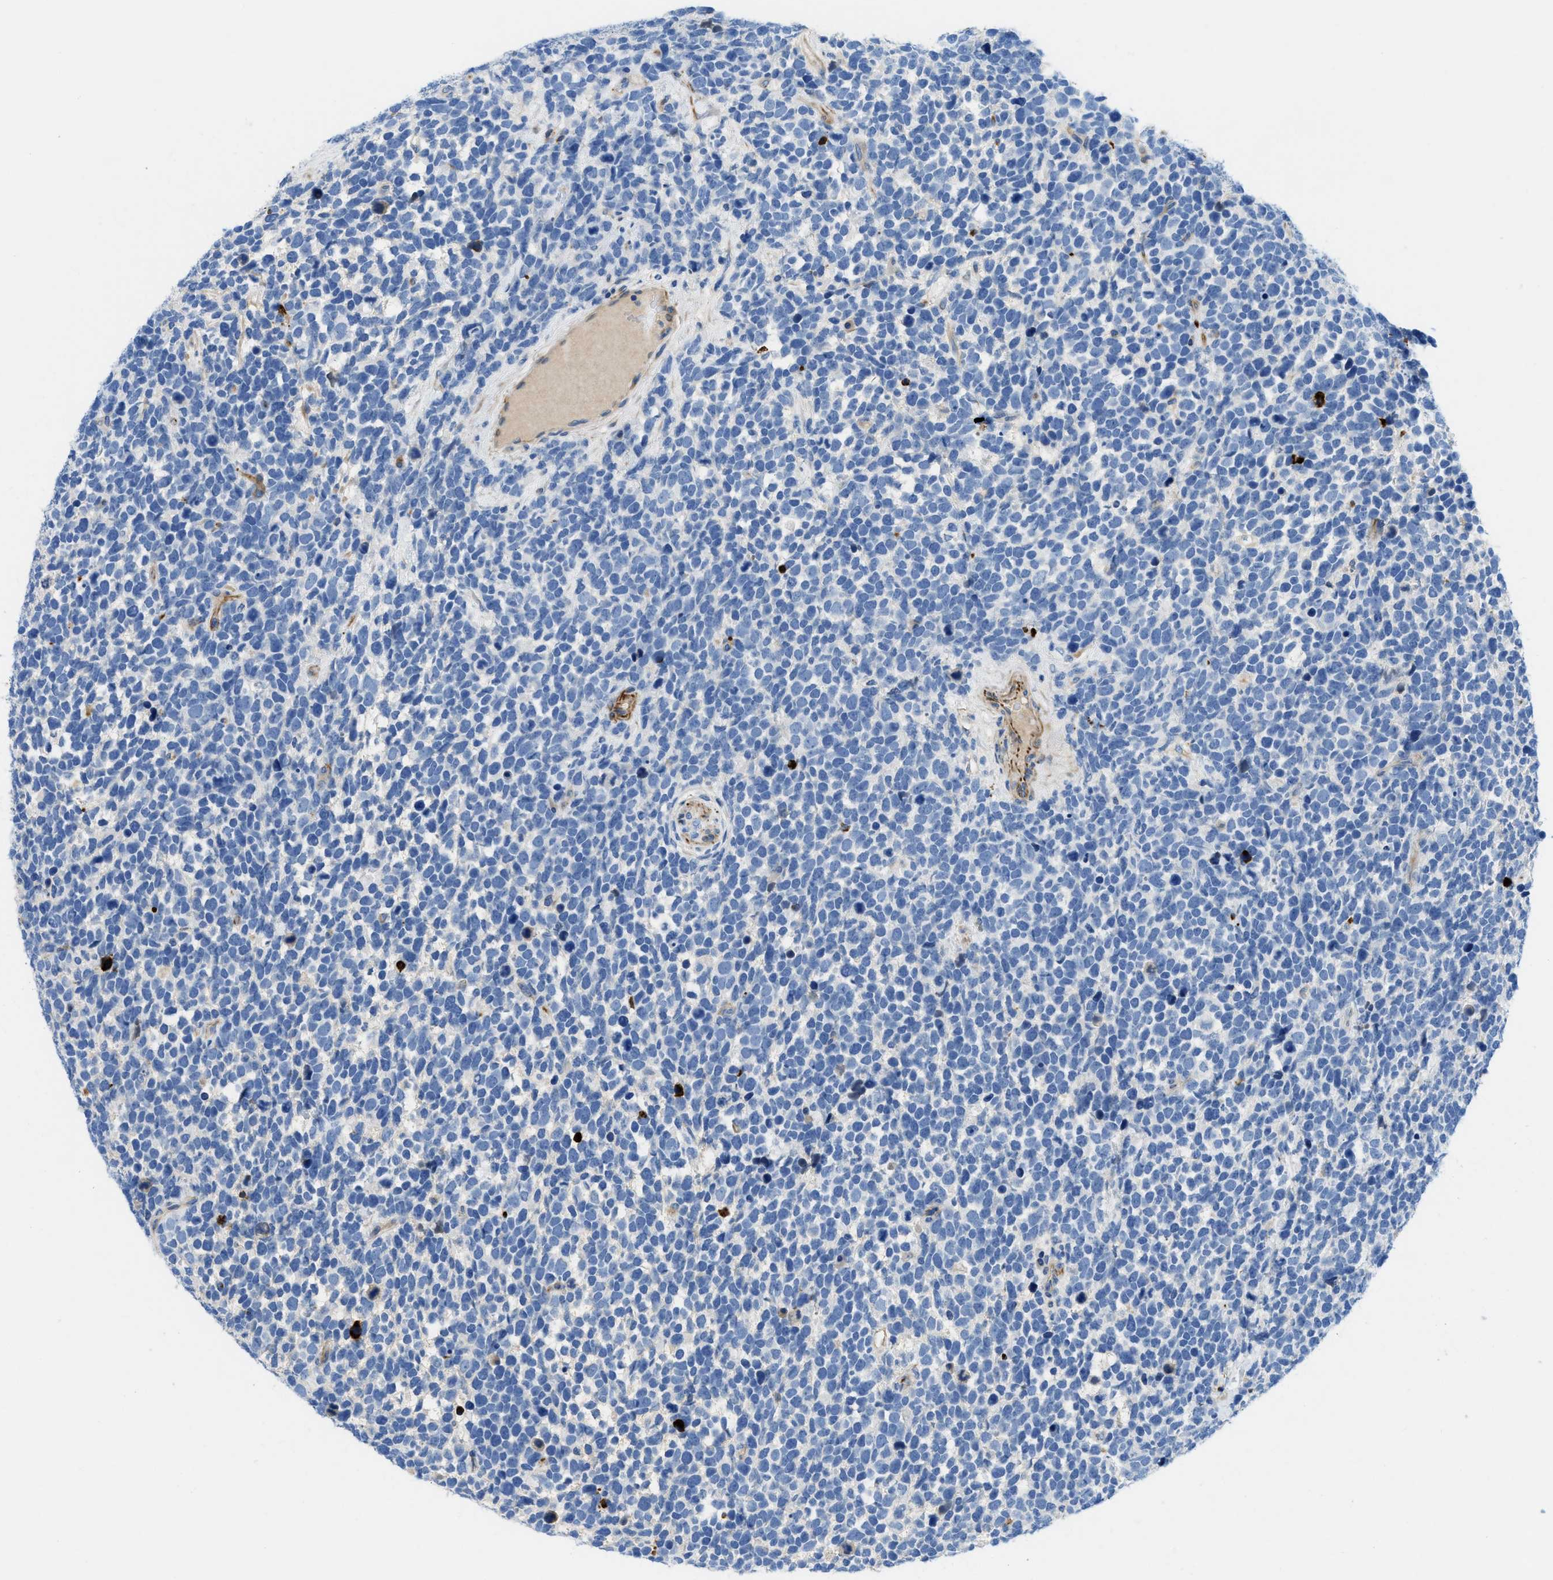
{"staining": {"intensity": "negative", "quantity": "none", "location": "none"}, "tissue": "urothelial cancer", "cell_type": "Tumor cells", "image_type": "cancer", "snomed": [{"axis": "morphology", "description": "Urothelial carcinoma, High grade"}, {"axis": "topography", "description": "Urinary bladder"}], "caption": "The IHC photomicrograph has no significant expression in tumor cells of urothelial carcinoma (high-grade) tissue.", "gene": "XCR1", "patient": {"sex": "female", "age": 82}}